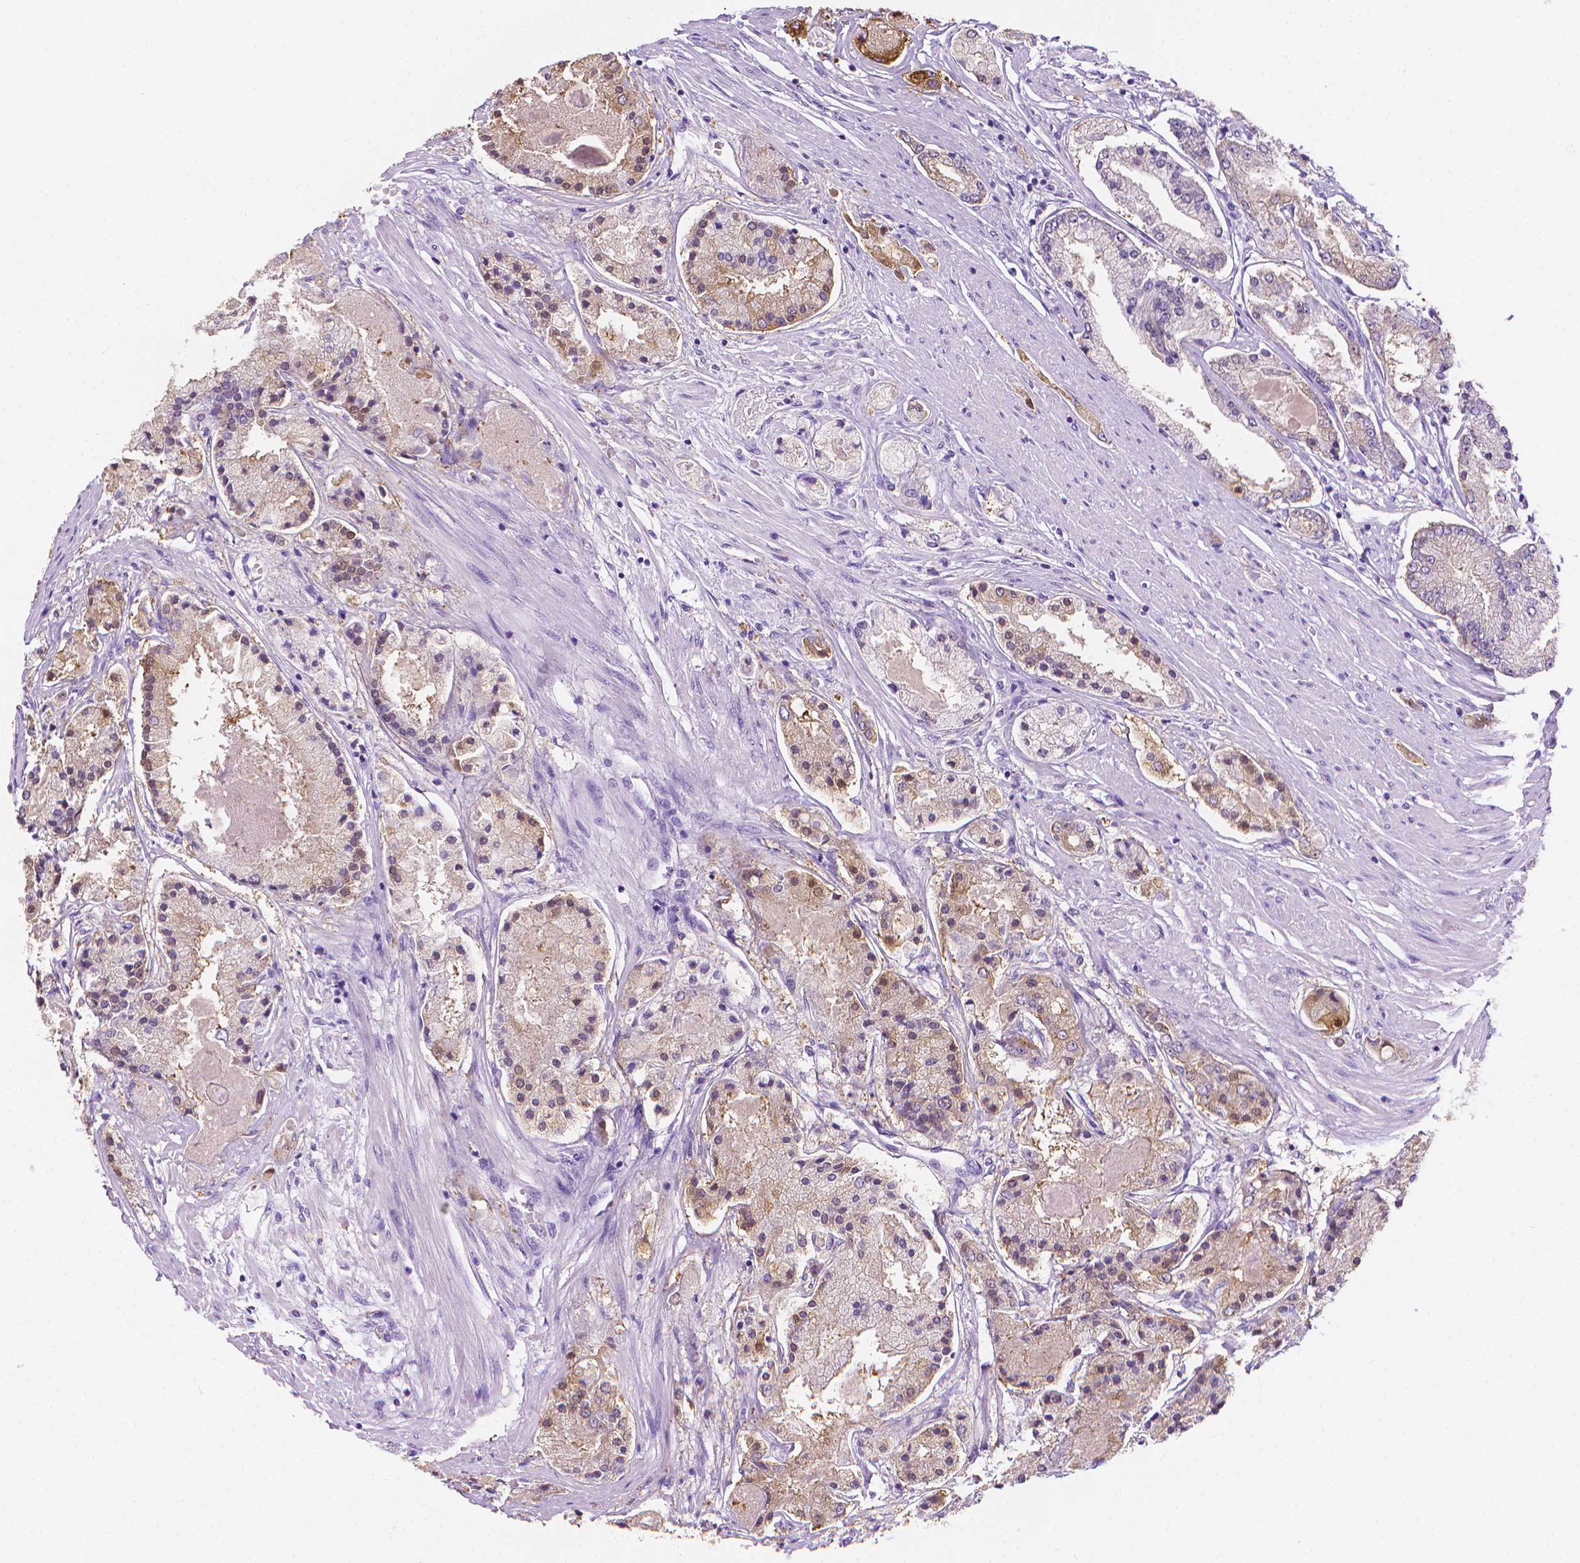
{"staining": {"intensity": "weak", "quantity": "25%-75%", "location": "cytoplasmic/membranous"}, "tissue": "prostate cancer", "cell_type": "Tumor cells", "image_type": "cancer", "snomed": [{"axis": "morphology", "description": "Adenocarcinoma, High grade"}, {"axis": "topography", "description": "Prostate"}], "caption": "Immunohistochemistry (DAB) staining of prostate cancer (adenocarcinoma (high-grade)) reveals weak cytoplasmic/membranous protein staining in about 25%-75% of tumor cells.", "gene": "FASN", "patient": {"sex": "male", "age": 67}}